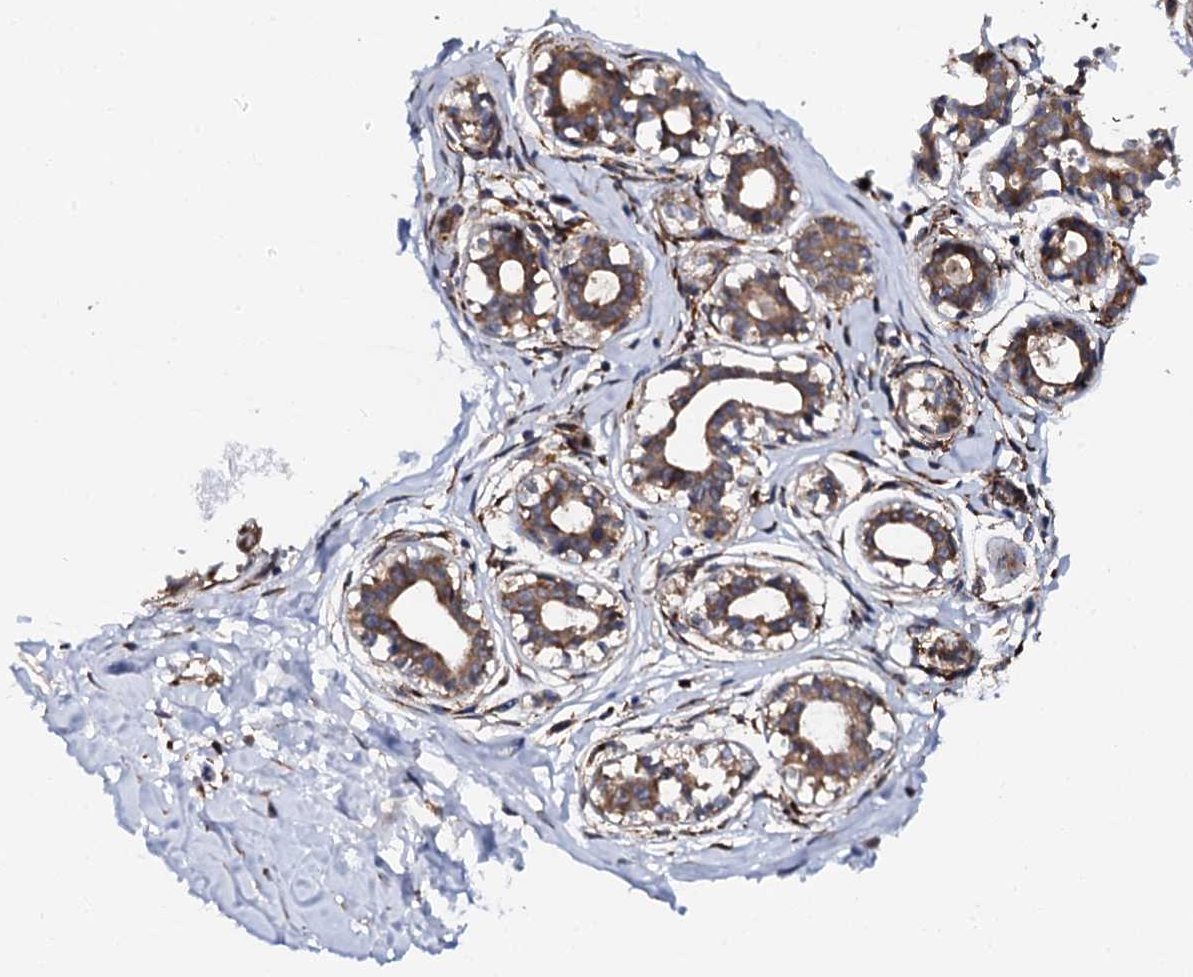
{"staining": {"intensity": "moderate", "quantity": "25%-75%", "location": "cytoplasmic/membranous"}, "tissue": "breast", "cell_type": "Adipocytes", "image_type": "normal", "snomed": [{"axis": "morphology", "description": "Normal tissue, NOS"}, {"axis": "topography", "description": "Breast"}], "caption": "Moderate cytoplasmic/membranous staining is present in about 25%-75% of adipocytes in normal breast.", "gene": "UBE3C", "patient": {"sex": "female", "age": 45}}